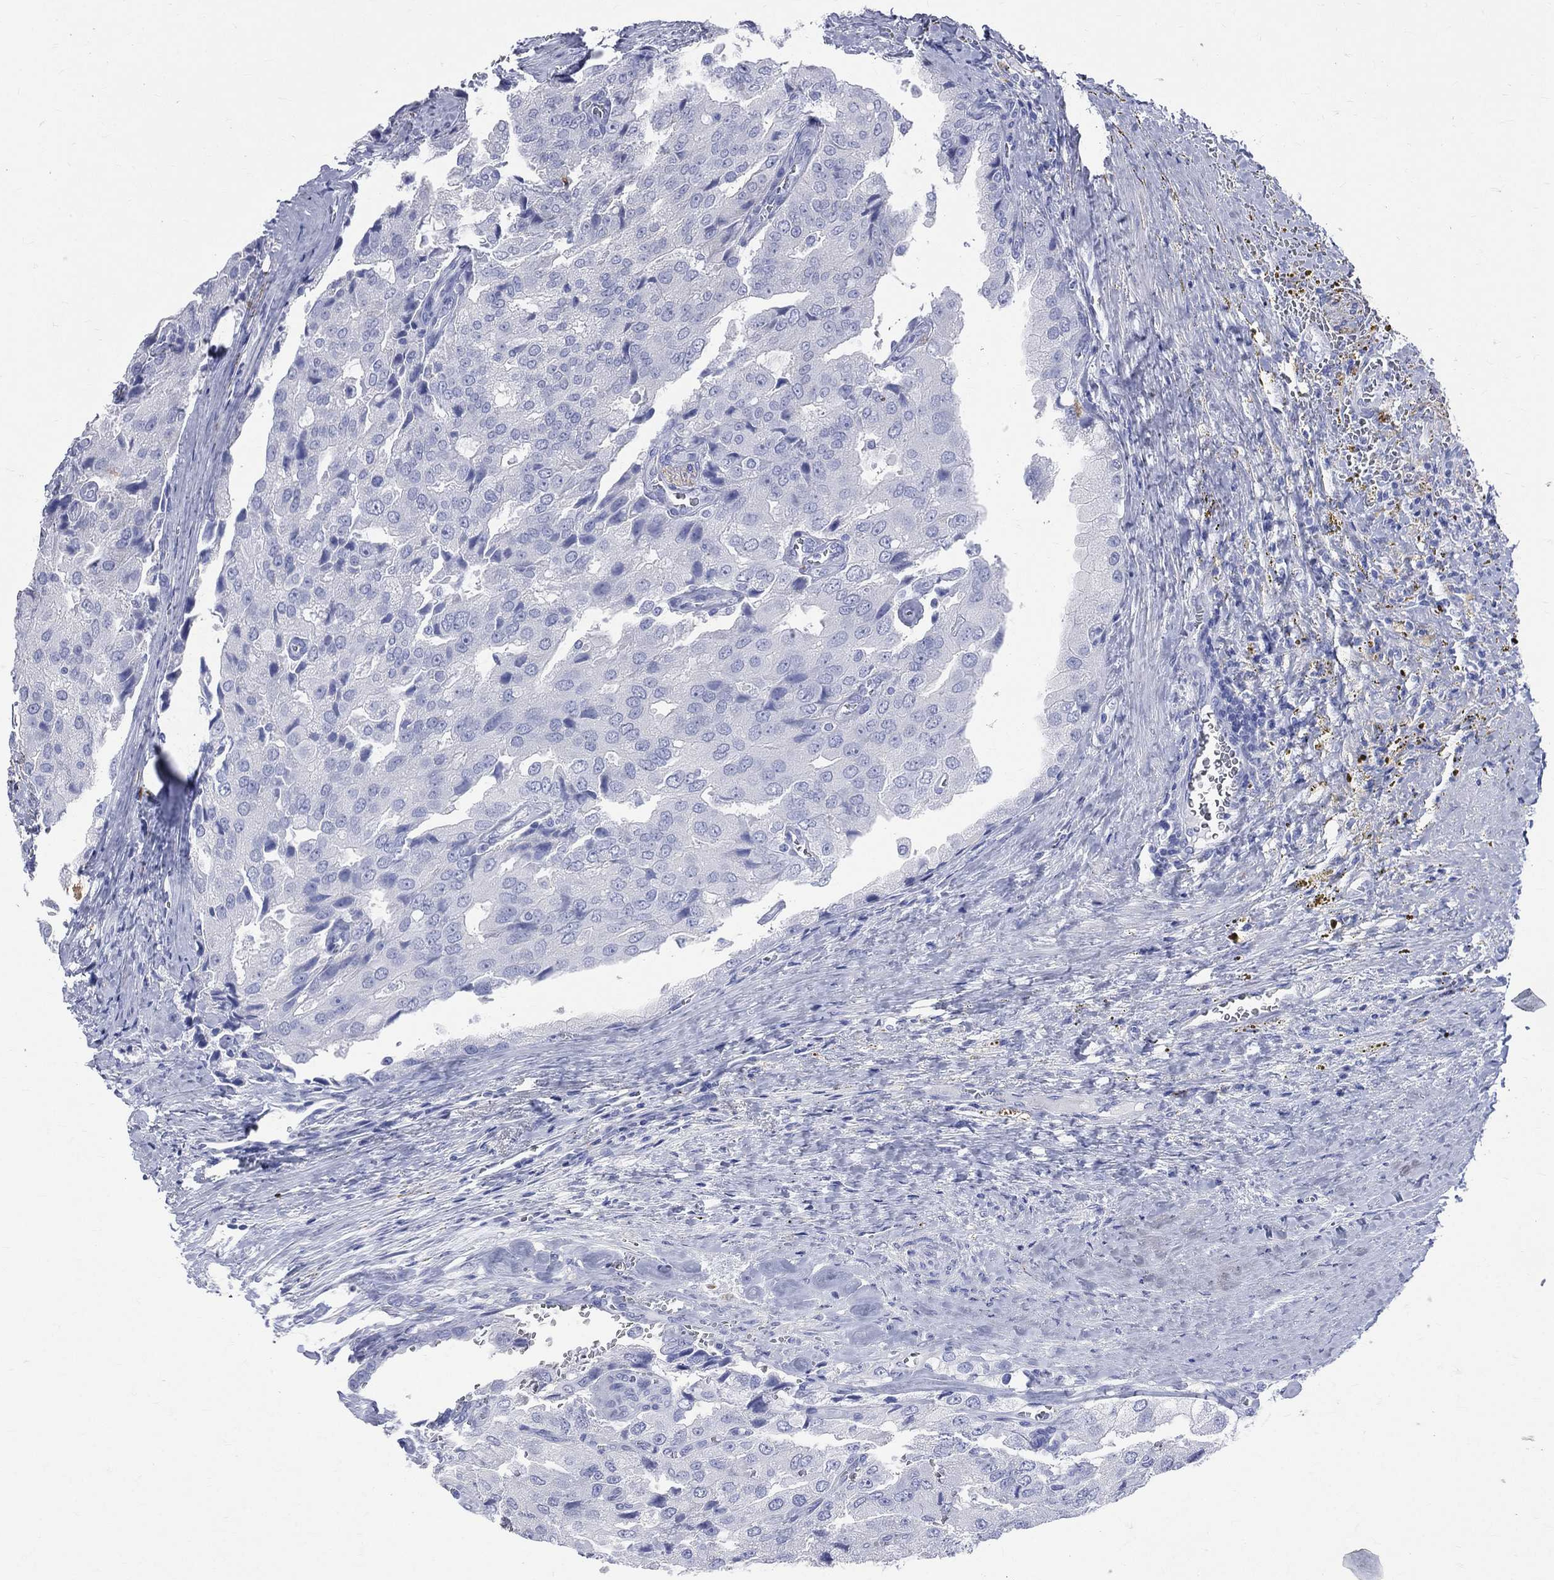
{"staining": {"intensity": "negative", "quantity": "none", "location": "none"}, "tissue": "prostate cancer", "cell_type": "Tumor cells", "image_type": "cancer", "snomed": [{"axis": "morphology", "description": "Adenocarcinoma, NOS"}, {"axis": "topography", "description": "Prostate and seminal vesicle, NOS"}, {"axis": "topography", "description": "Prostate"}], "caption": "Tumor cells are negative for protein expression in human prostate adenocarcinoma. (DAB (3,3'-diaminobenzidine) immunohistochemistry (IHC) with hematoxylin counter stain).", "gene": "SYP", "patient": {"sex": "male", "age": 67}}